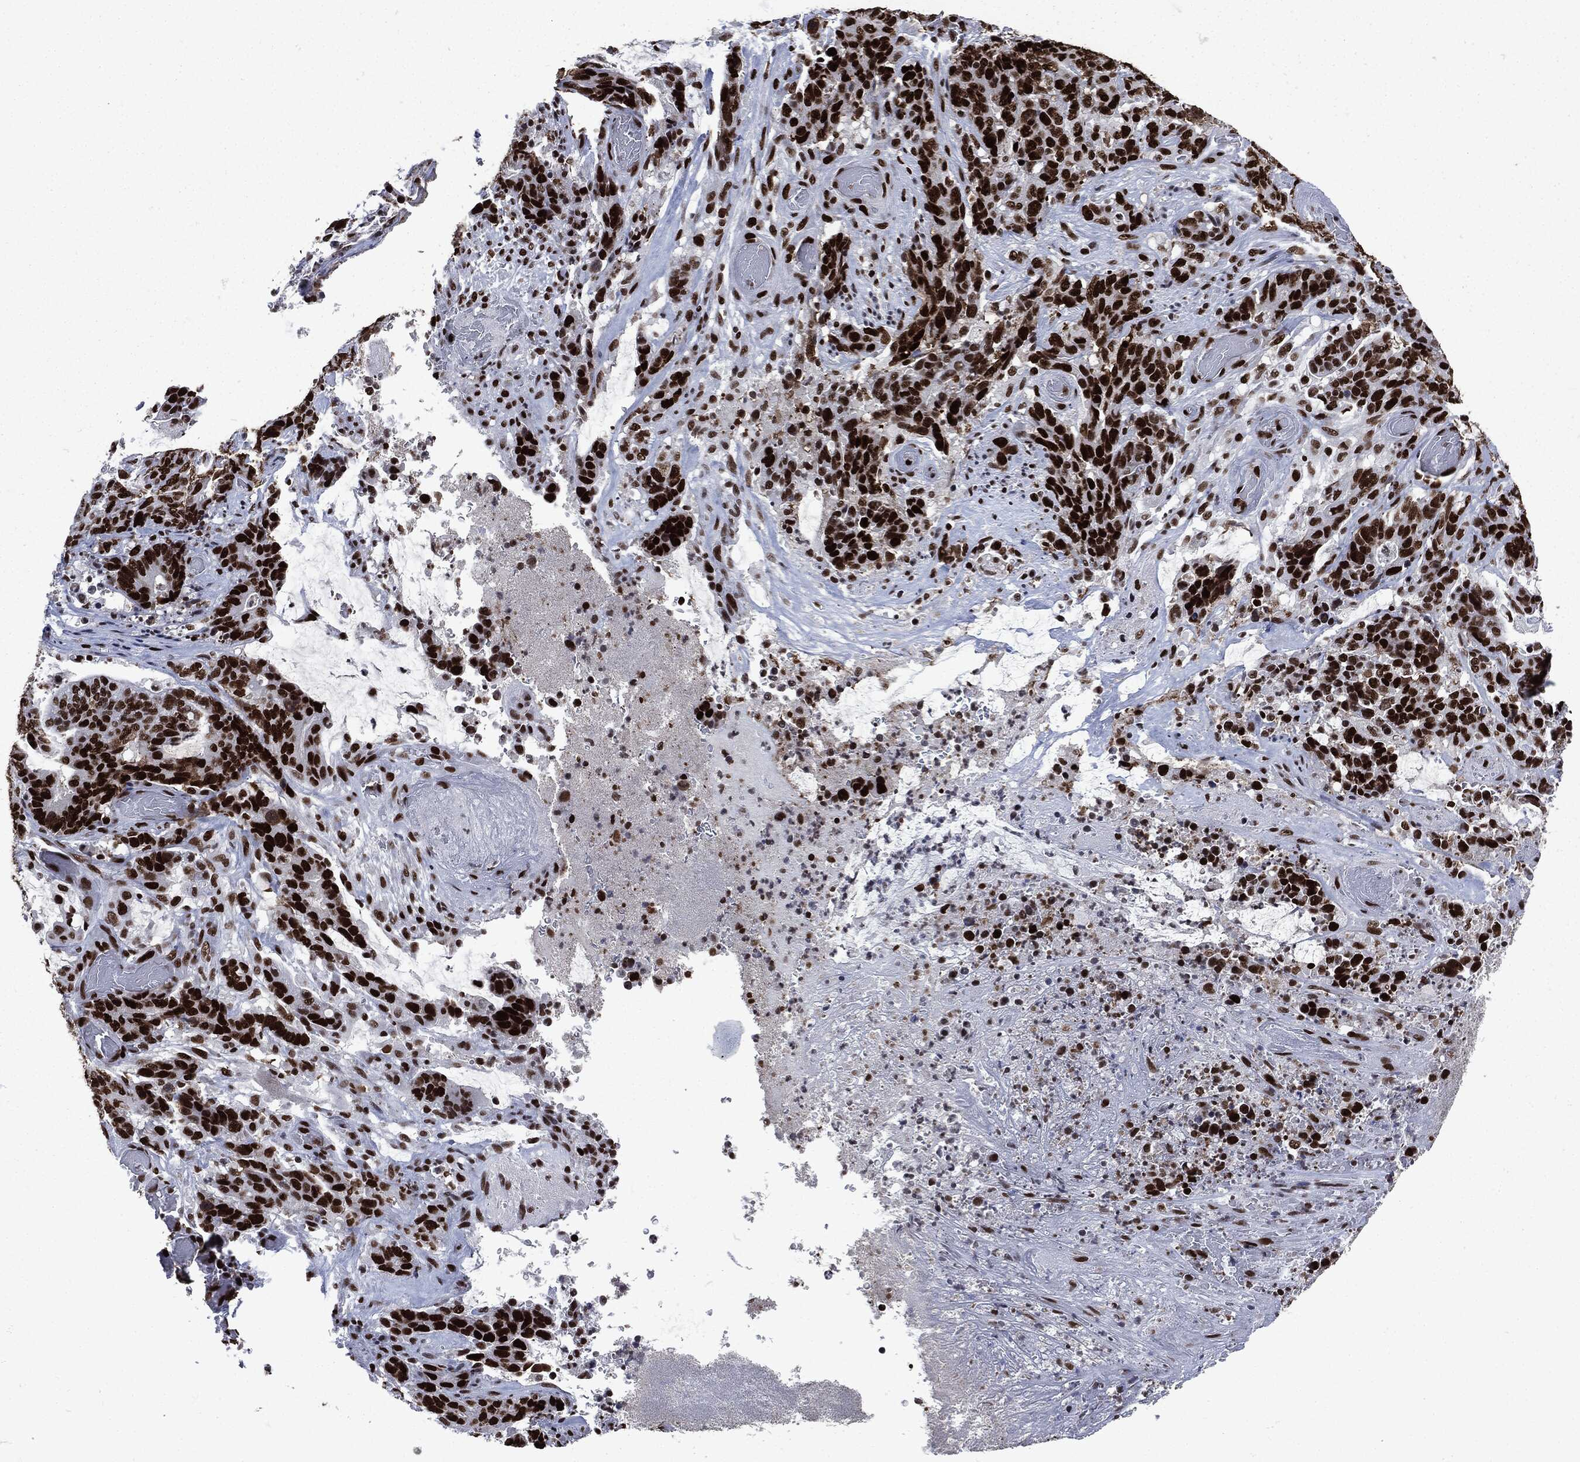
{"staining": {"intensity": "strong", "quantity": ">75%", "location": "nuclear"}, "tissue": "stomach cancer", "cell_type": "Tumor cells", "image_type": "cancer", "snomed": [{"axis": "morphology", "description": "Normal tissue, NOS"}, {"axis": "morphology", "description": "Adenocarcinoma, NOS"}, {"axis": "topography", "description": "Stomach"}], "caption": "Tumor cells display high levels of strong nuclear positivity in about >75% of cells in human stomach adenocarcinoma. (DAB IHC, brown staining for protein, blue staining for nuclei).", "gene": "MSH2", "patient": {"sex": "female", "age": 64}}